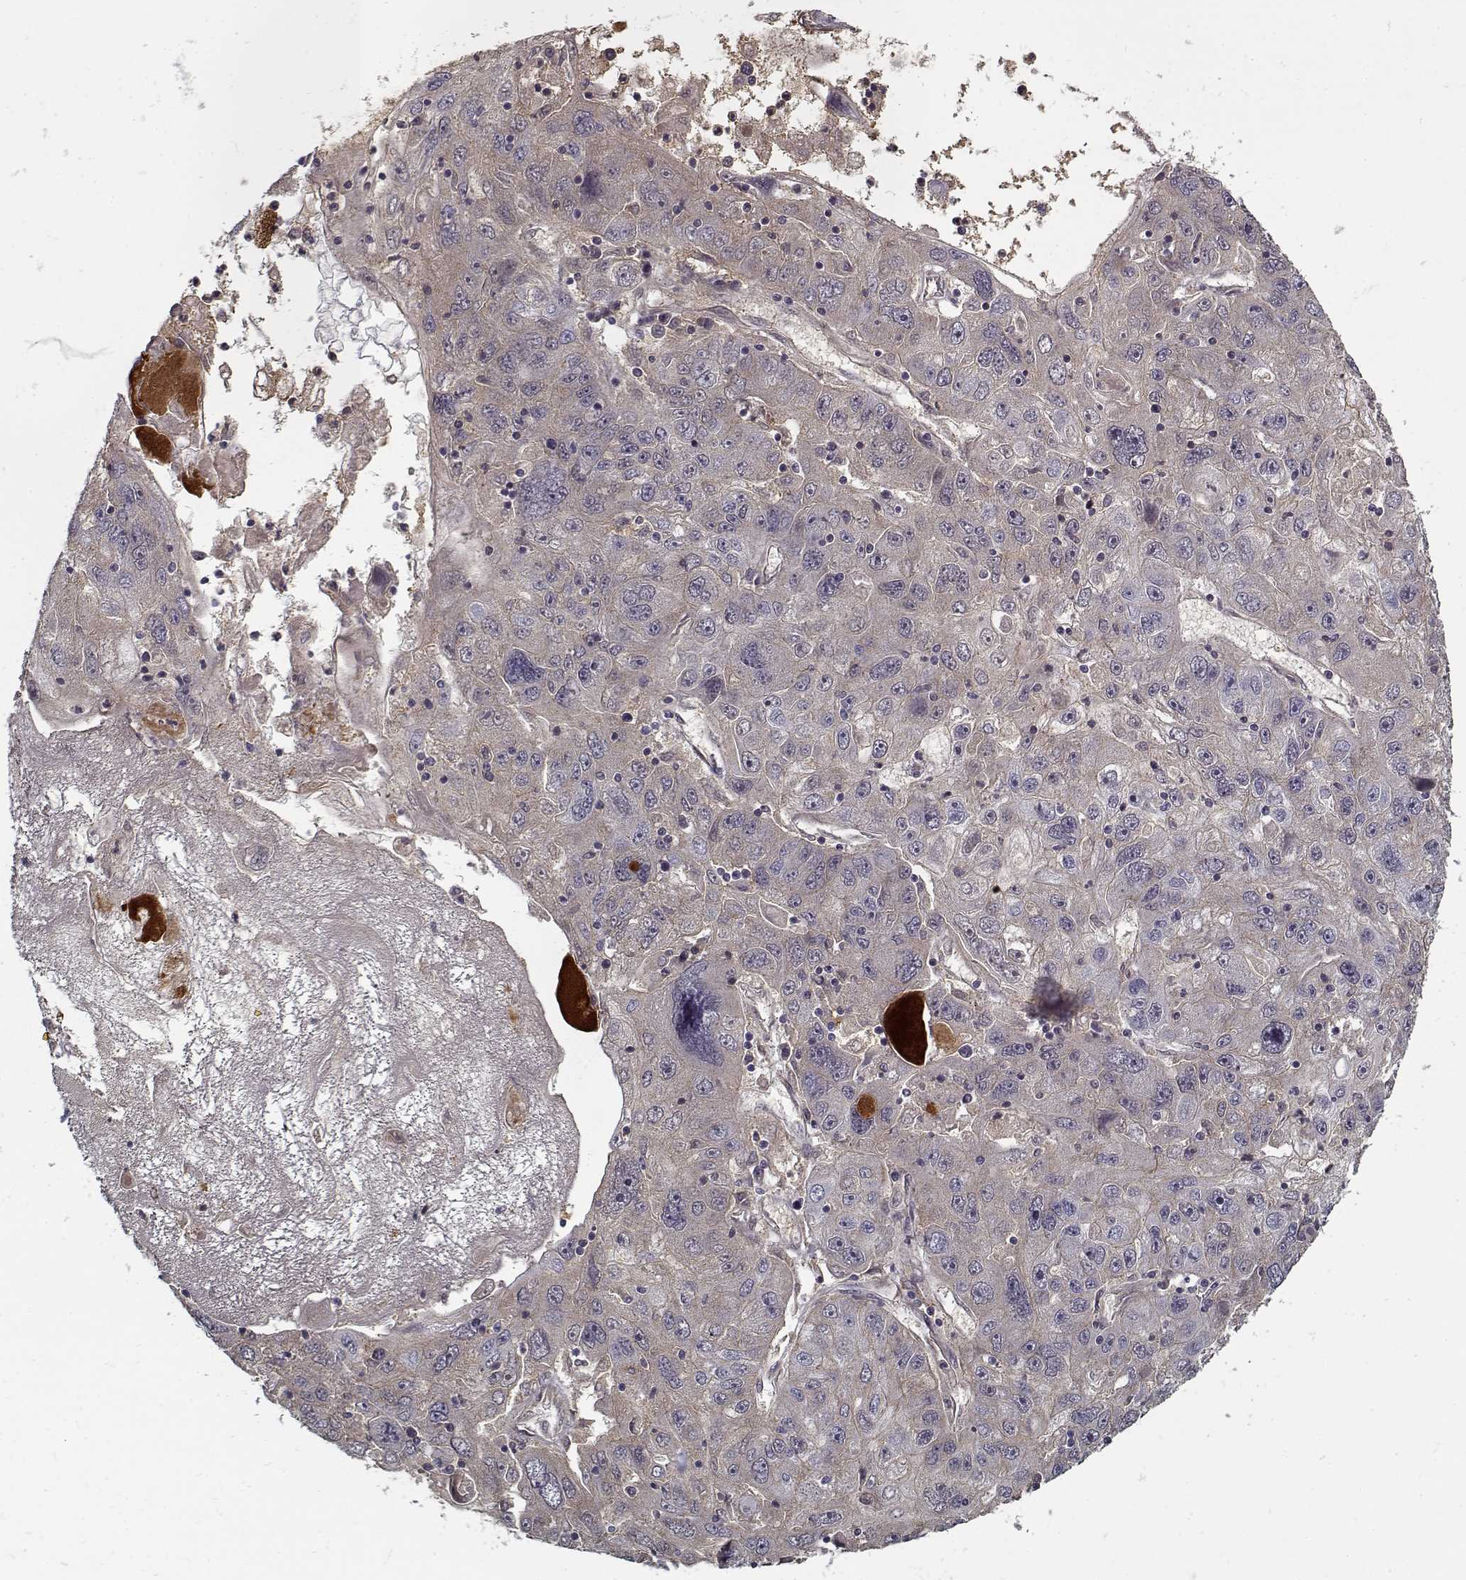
{"staining": {"intensity": "negative", "quantity": "none", "location": "none"}, "tissue": "stomach cancer", "cell_type": "Tumor cells", "image_type": "cancer", "snomed": [{"axis": "morphology", "description": "Adenocarcinoma, NOS"}, {"axis": "topography", "description": "Stomach"}], "caption": "Tumor cells are negative for brown protein staining in stomach cancer.", "gene": "AFM", "patient": {"sex": "male", "age": 56}}